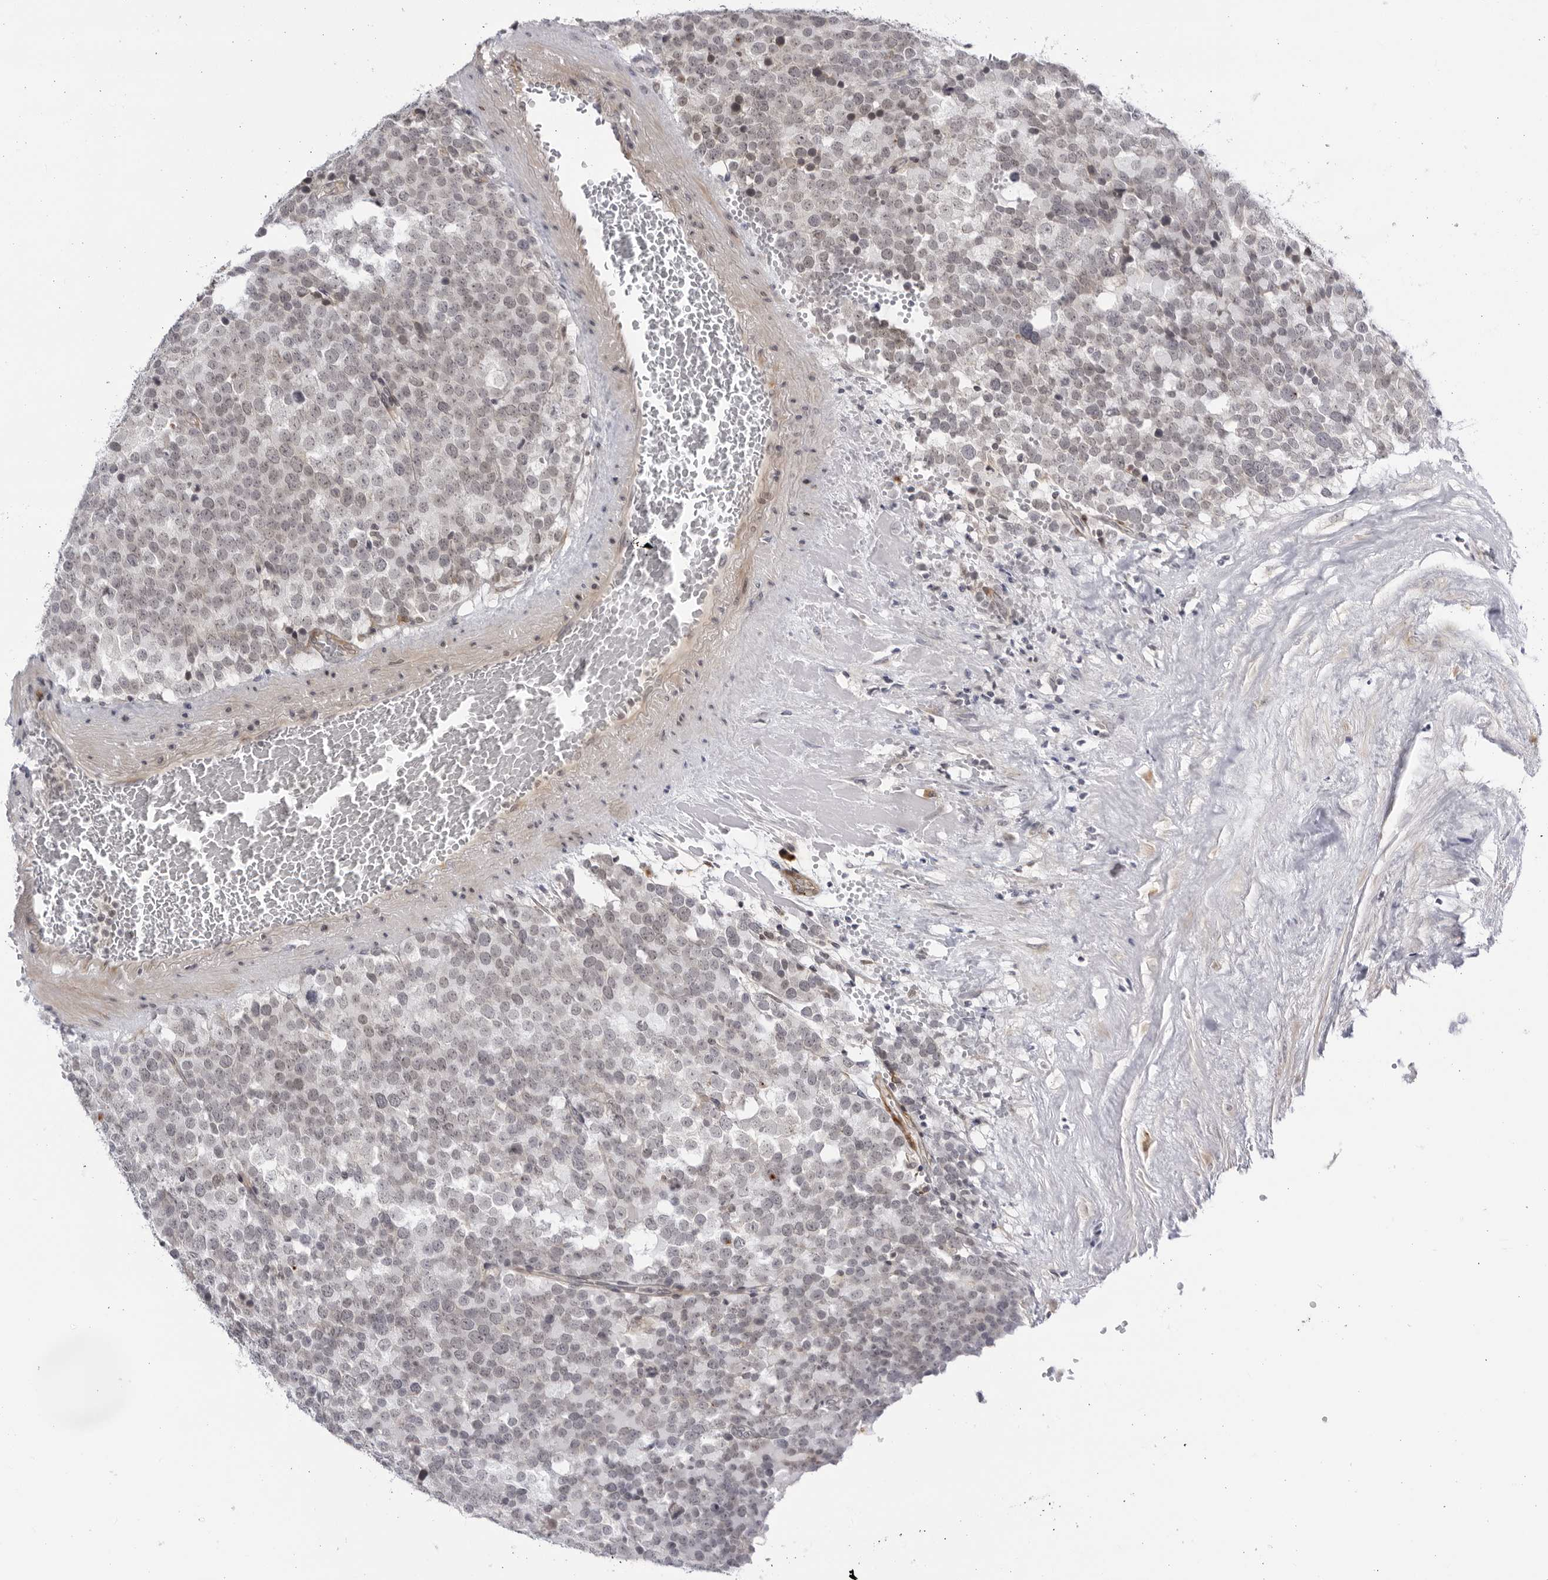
{"staining": {"intensity": "negative", "quantity": "none", "location": "none"}, "tissue": "testis cancer", "cell_type": "Tumor cells", "image_type": "cancer", "snomed": [{"axis": "morphology", "description": "Seminoma, NOS"}, {"axis": "topography", "description": "Testis"}], "caption": "Micrograph shows no significant protein expression in tumor cells of seminoma (testis).", "gene": "CNBD1", "patient": {"sex": "male", "age": 71}}